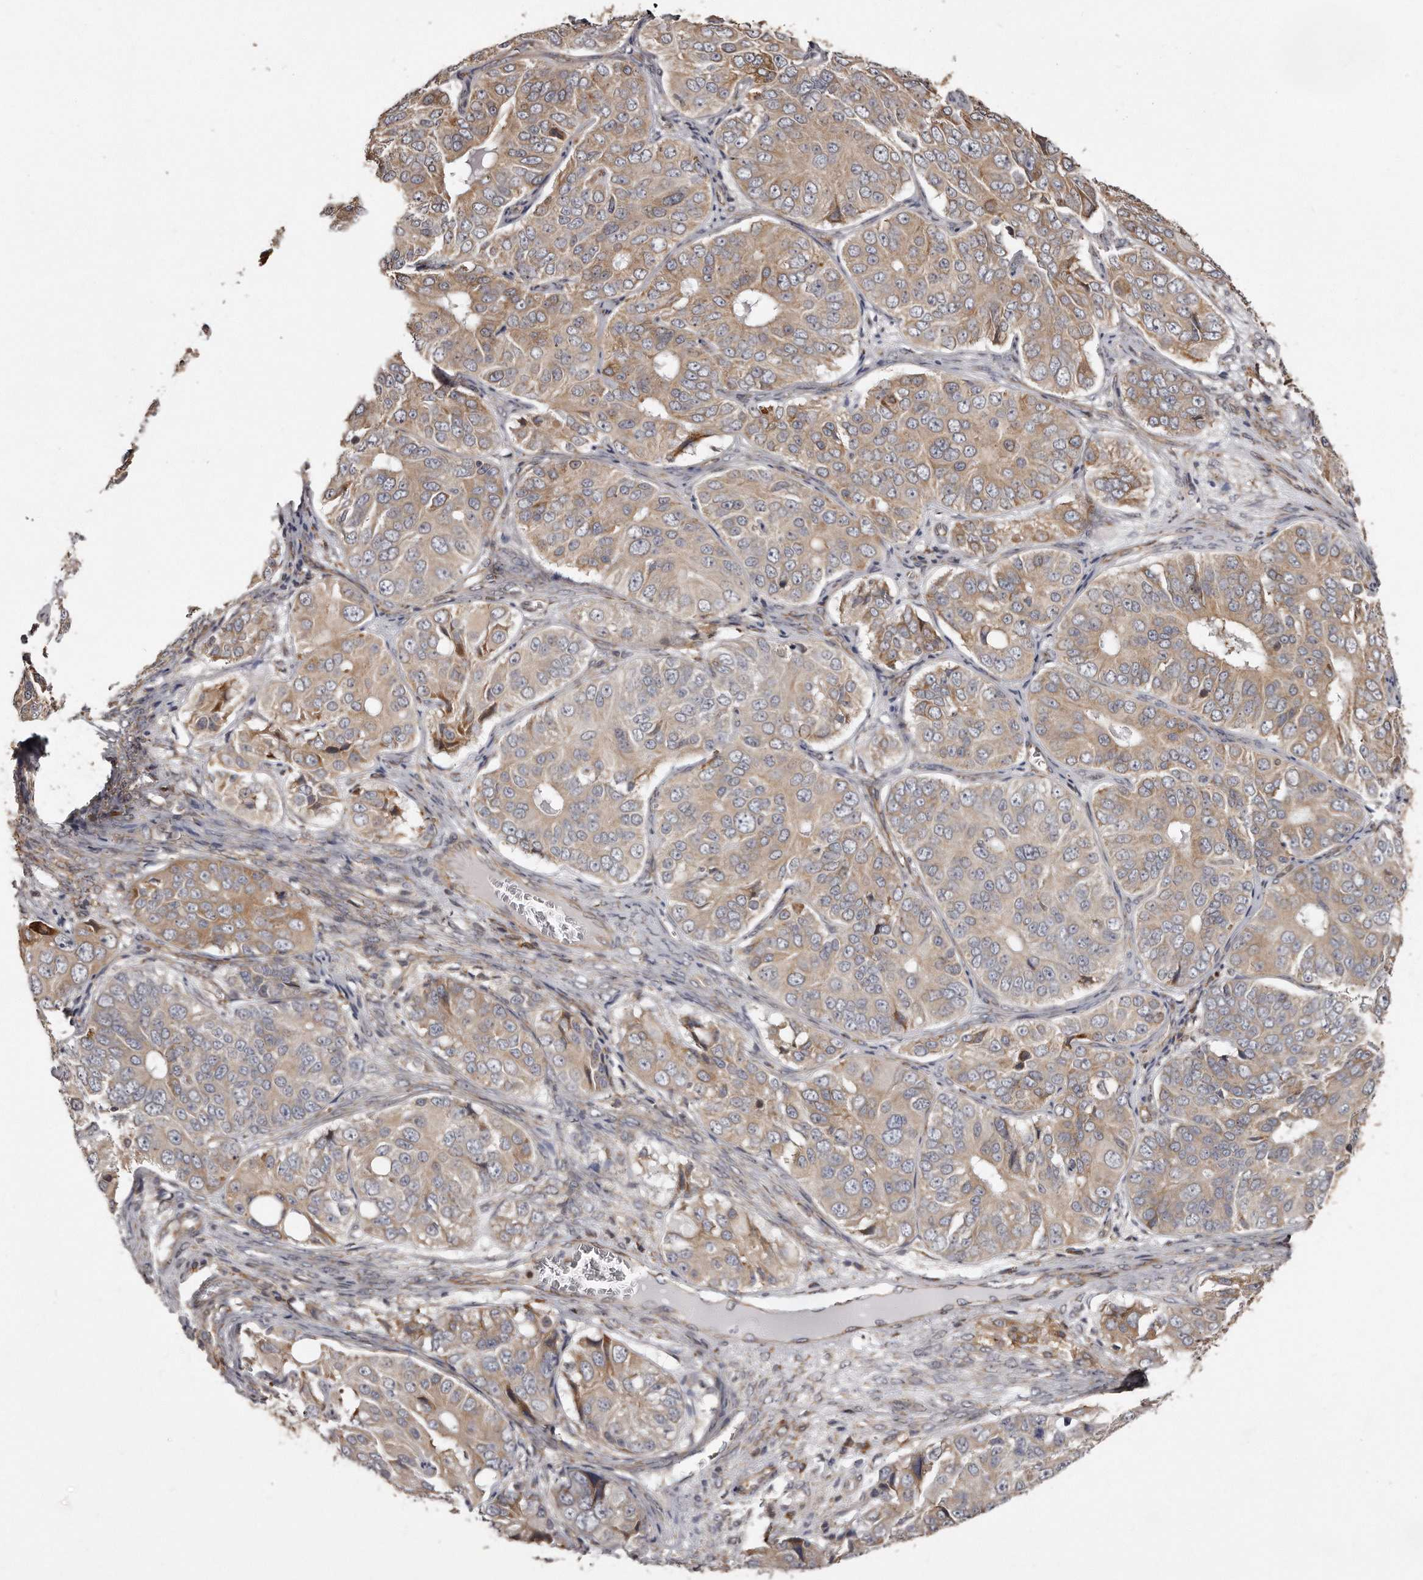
{"staining": {"intensity": "moderate", "quantity": ">75%", "location": "cytoplasmic/membranous"}, "tissue": "ovarian cancer", "cell_type": "Tumor cells", "image_type": "cancer", "snomed": [{"axis": "morphology", "description": "Carcinoma, endometroid"}, {"axis": "topography", "description": "Ovary"}], "caption": "Ovarian cancer (endometroid carcinoma) tissue reveals moderate cytoplasmic/membranous positivity in about >75% of tumor cells, visualized by immunohistochemistry.", "gene": "TRAPPC14", "patient": {"sex": "female", "age": 51}}